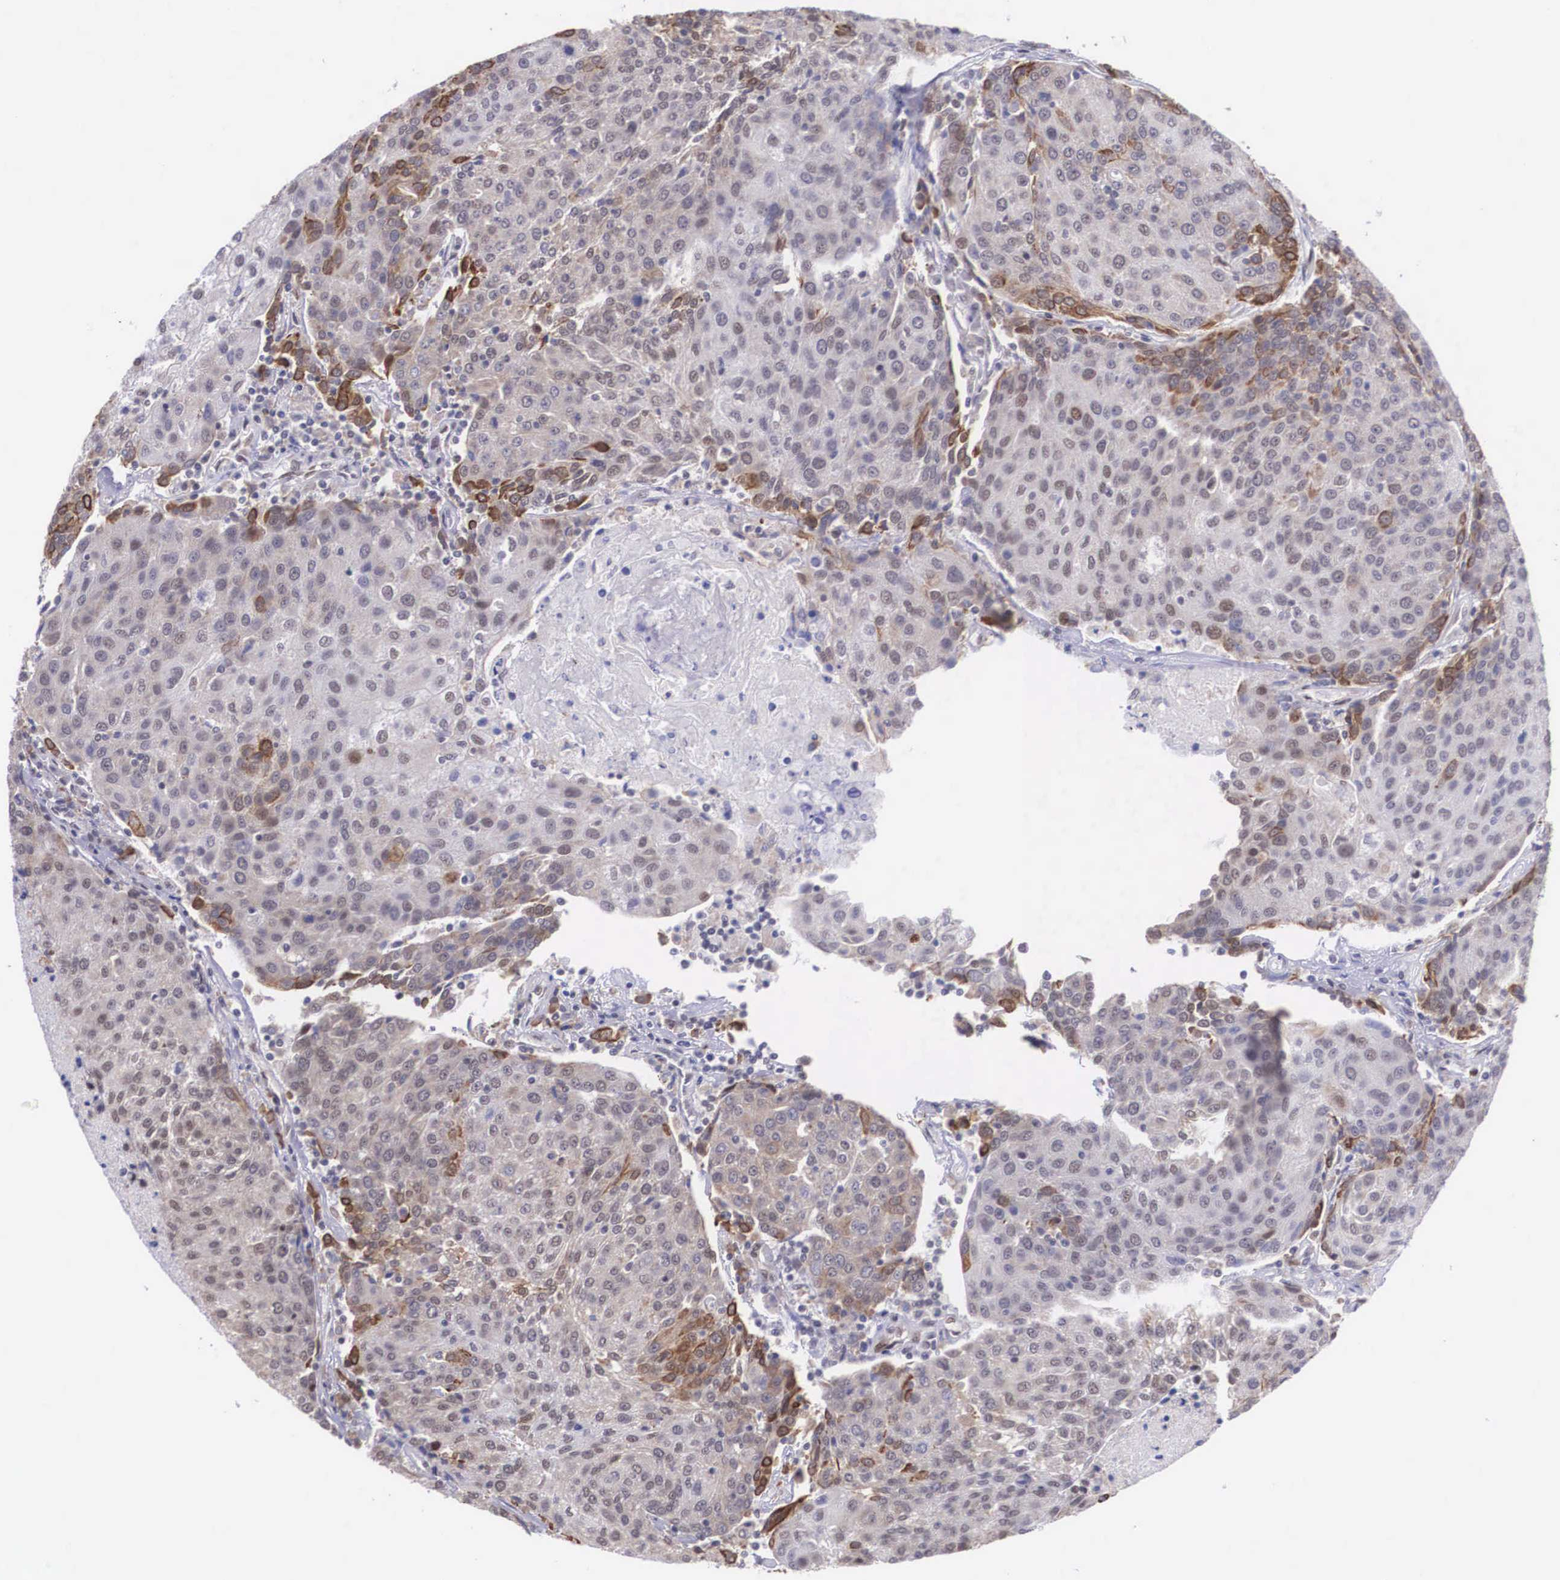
{"staining": {"intensity": "weak", "quantity": "<25%", "location": "cytoplasmic/membranous"}, "tissue": "urothelial cancer", "cell_type": "Tumor cells", "image_type": "cancer", "snomed": [{"axis": "morphology", "description": "Urothelial carcinoma, High grade"}, {"axis": "topography", "description": "Urinary bladder"}], "caption": "DAB (3,3'-diaminobenzidine) immunohistochemical staining of human urothelial cancer reveals no significant staining in tumor cells.", "gene": "SLC25A21", "patient": {"sex": "female", "age": 85}}